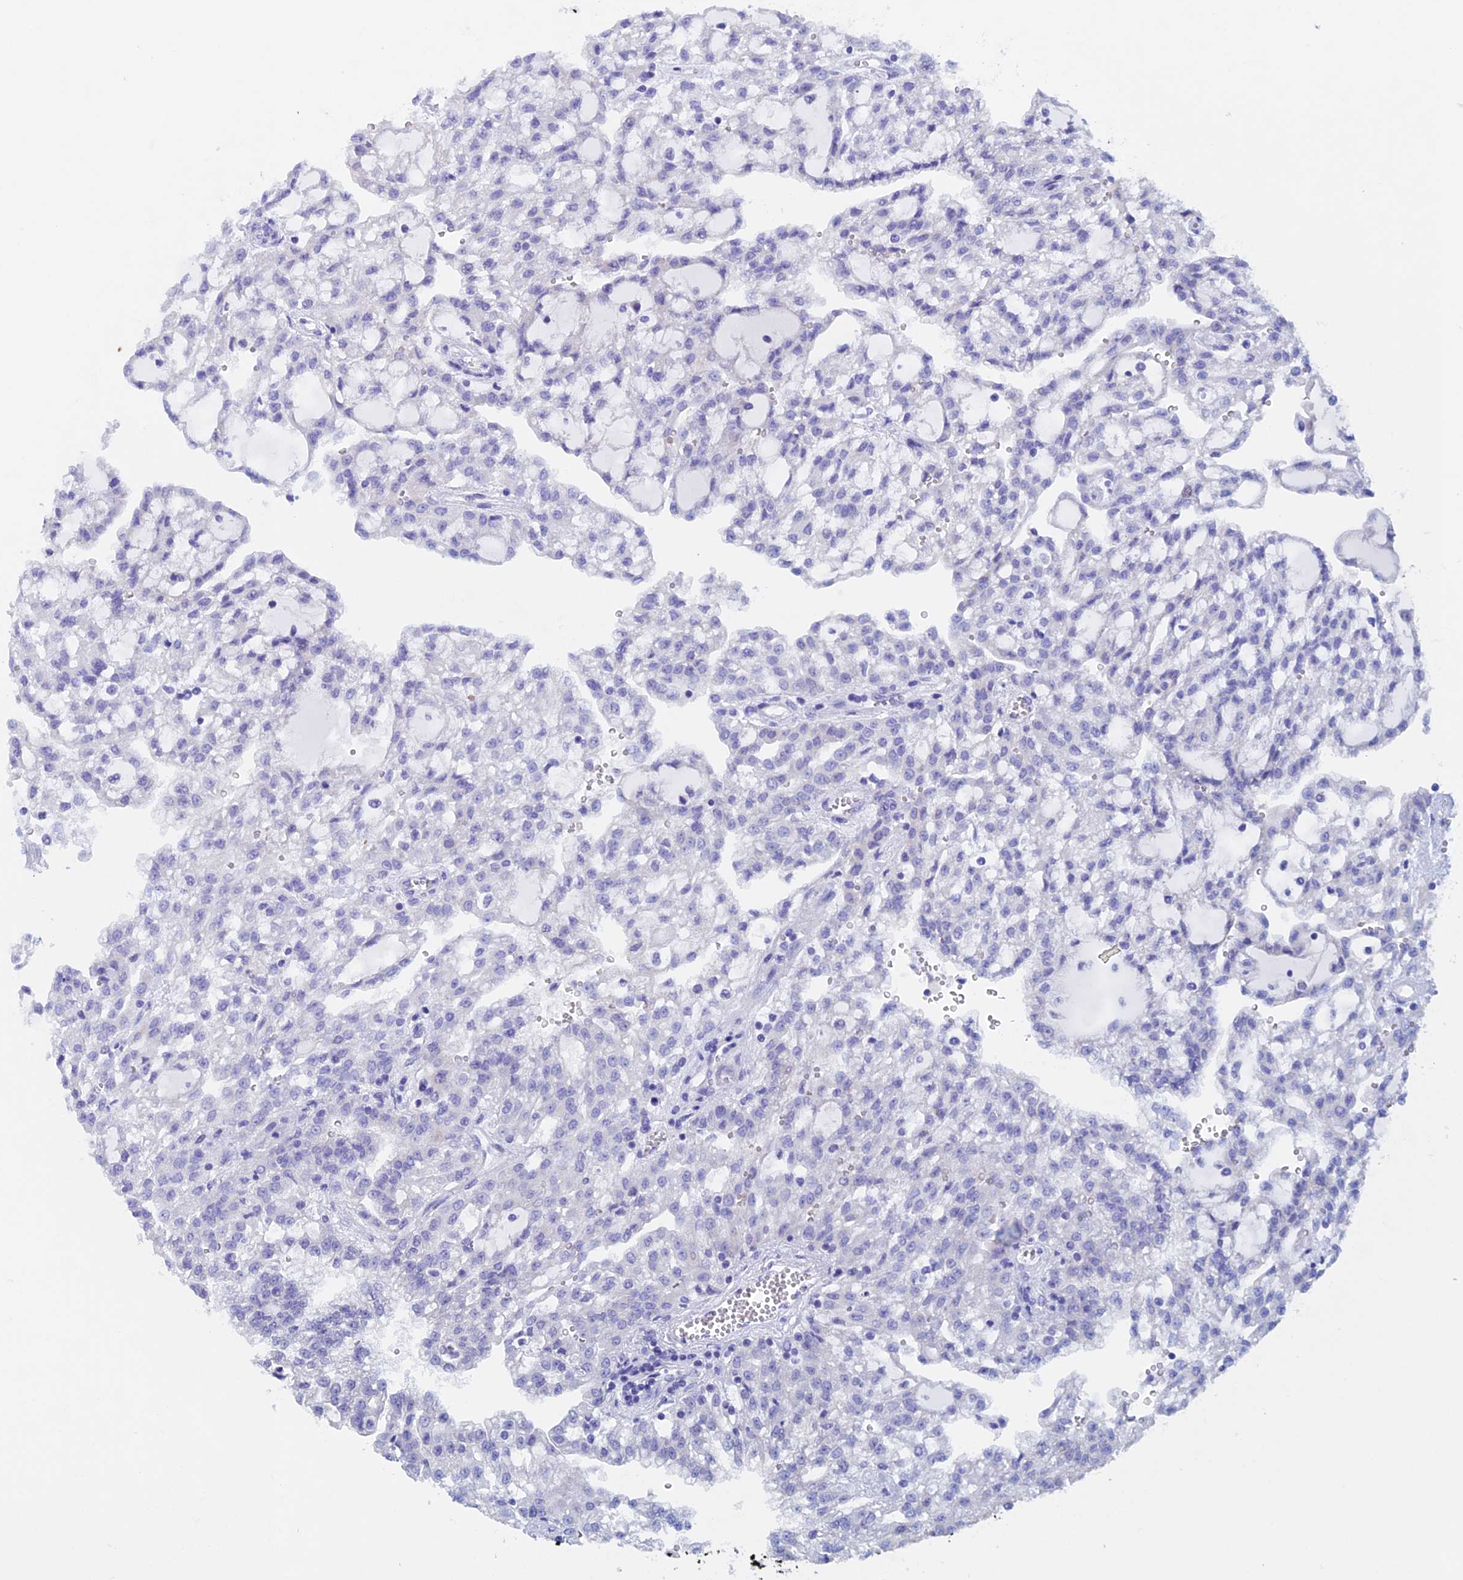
{"staining": {"intensity": "negative", "quantity": "none", "location": "none"}, "tissue": "renal cancer", "cell_type": "Tumor cells", "image_type": "cancer", "snomed": [{"axis": "morphology", "description": "Adenocarcinoma, NOS"}, {"axis": "topography", "description": "Kidney"}], "caption": "The photomicrograph shows no staining of tumor cells in renal adenocarcinoma.", "gene": "PSMC3IP", "patient": {"sex": "male", "age": 63}}